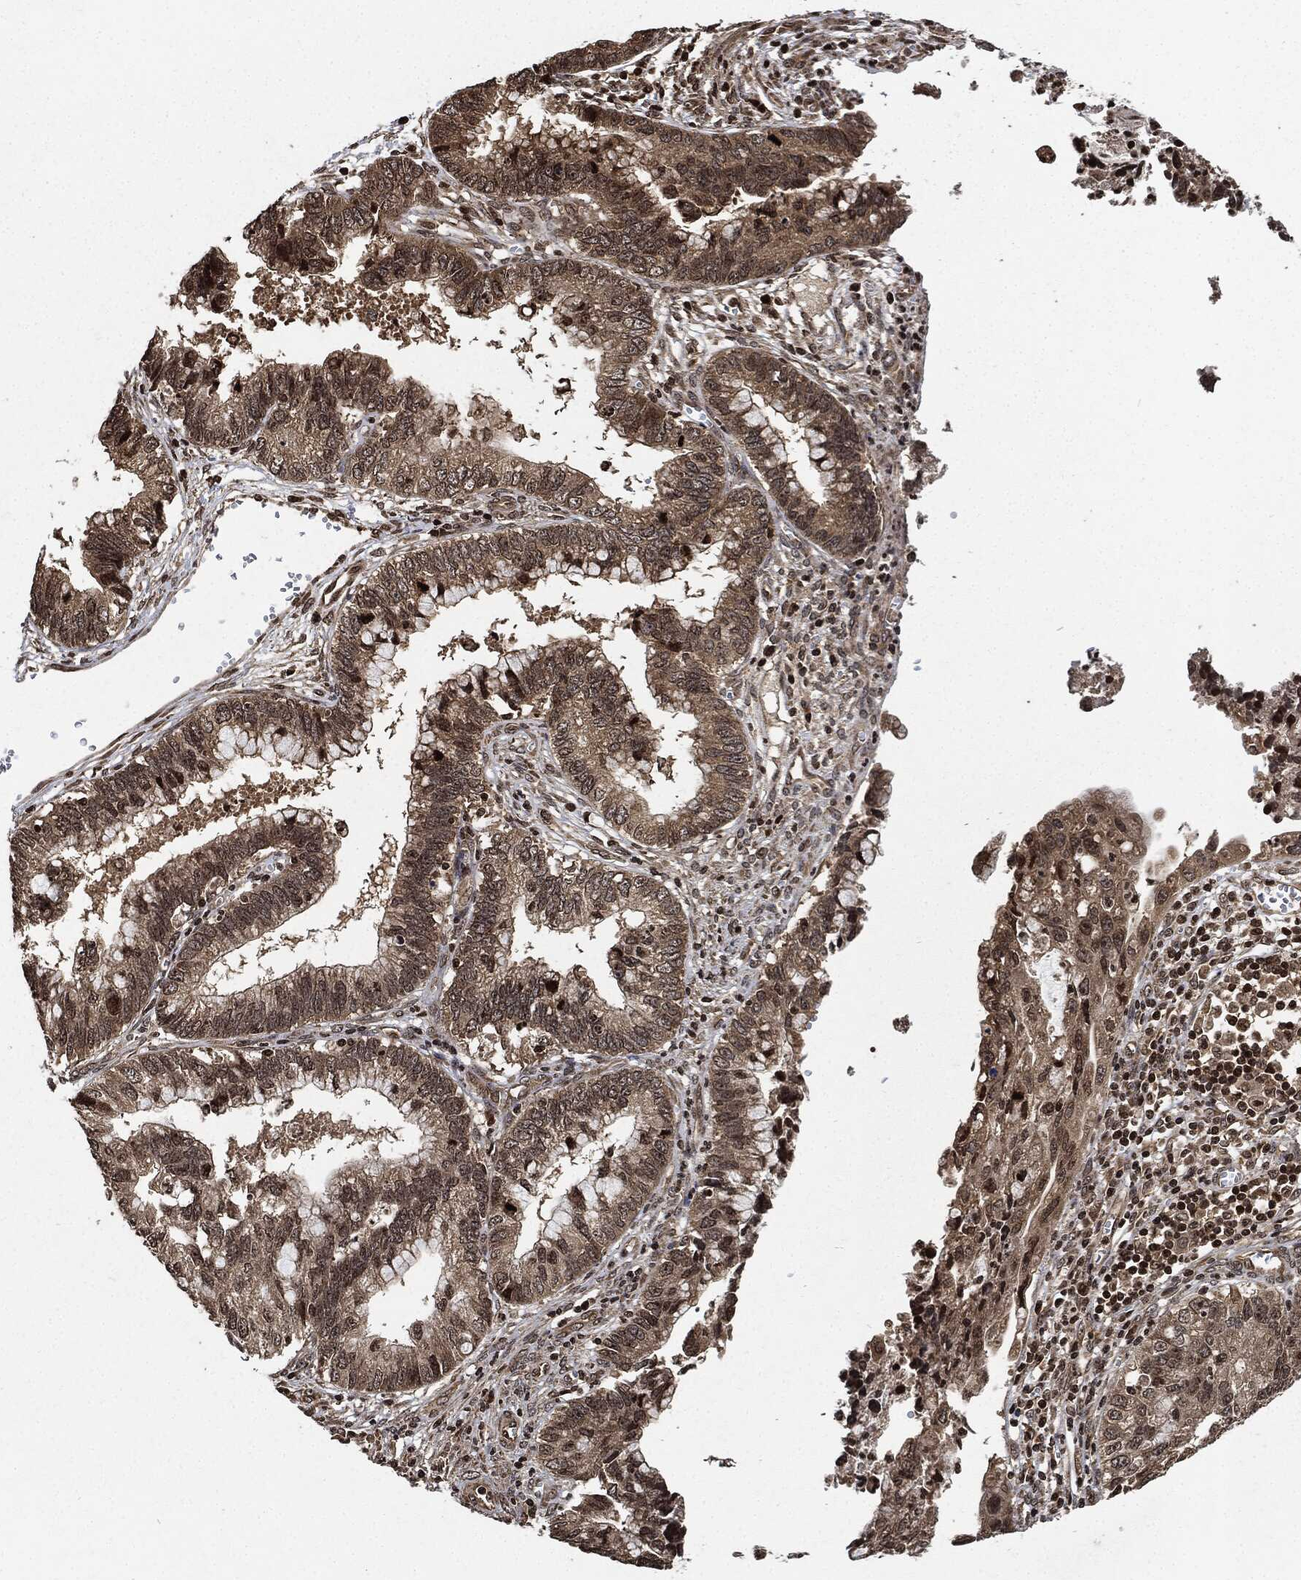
{"staining": {"intensity": "weak", "quantity": "25%-75%", "location": "cytoplasmic/membranous"}, "tissue": "cervical cancer", "cell_type": "Tumor cells", "image_type": "cancer", "snomed": [{"axis": "morphology", "description": "Adenocarcinoma, NOS"}, {"axis": "topography", "description": "Cervix"}], "caption": "The image displays a brown stain indicating the presence of a protein in the cytoplasmic/membranous of tumor cells in adenocarcinoma (cervical).", "gene": "PDK1", "patient": {"sex": "female", "age": 44}}